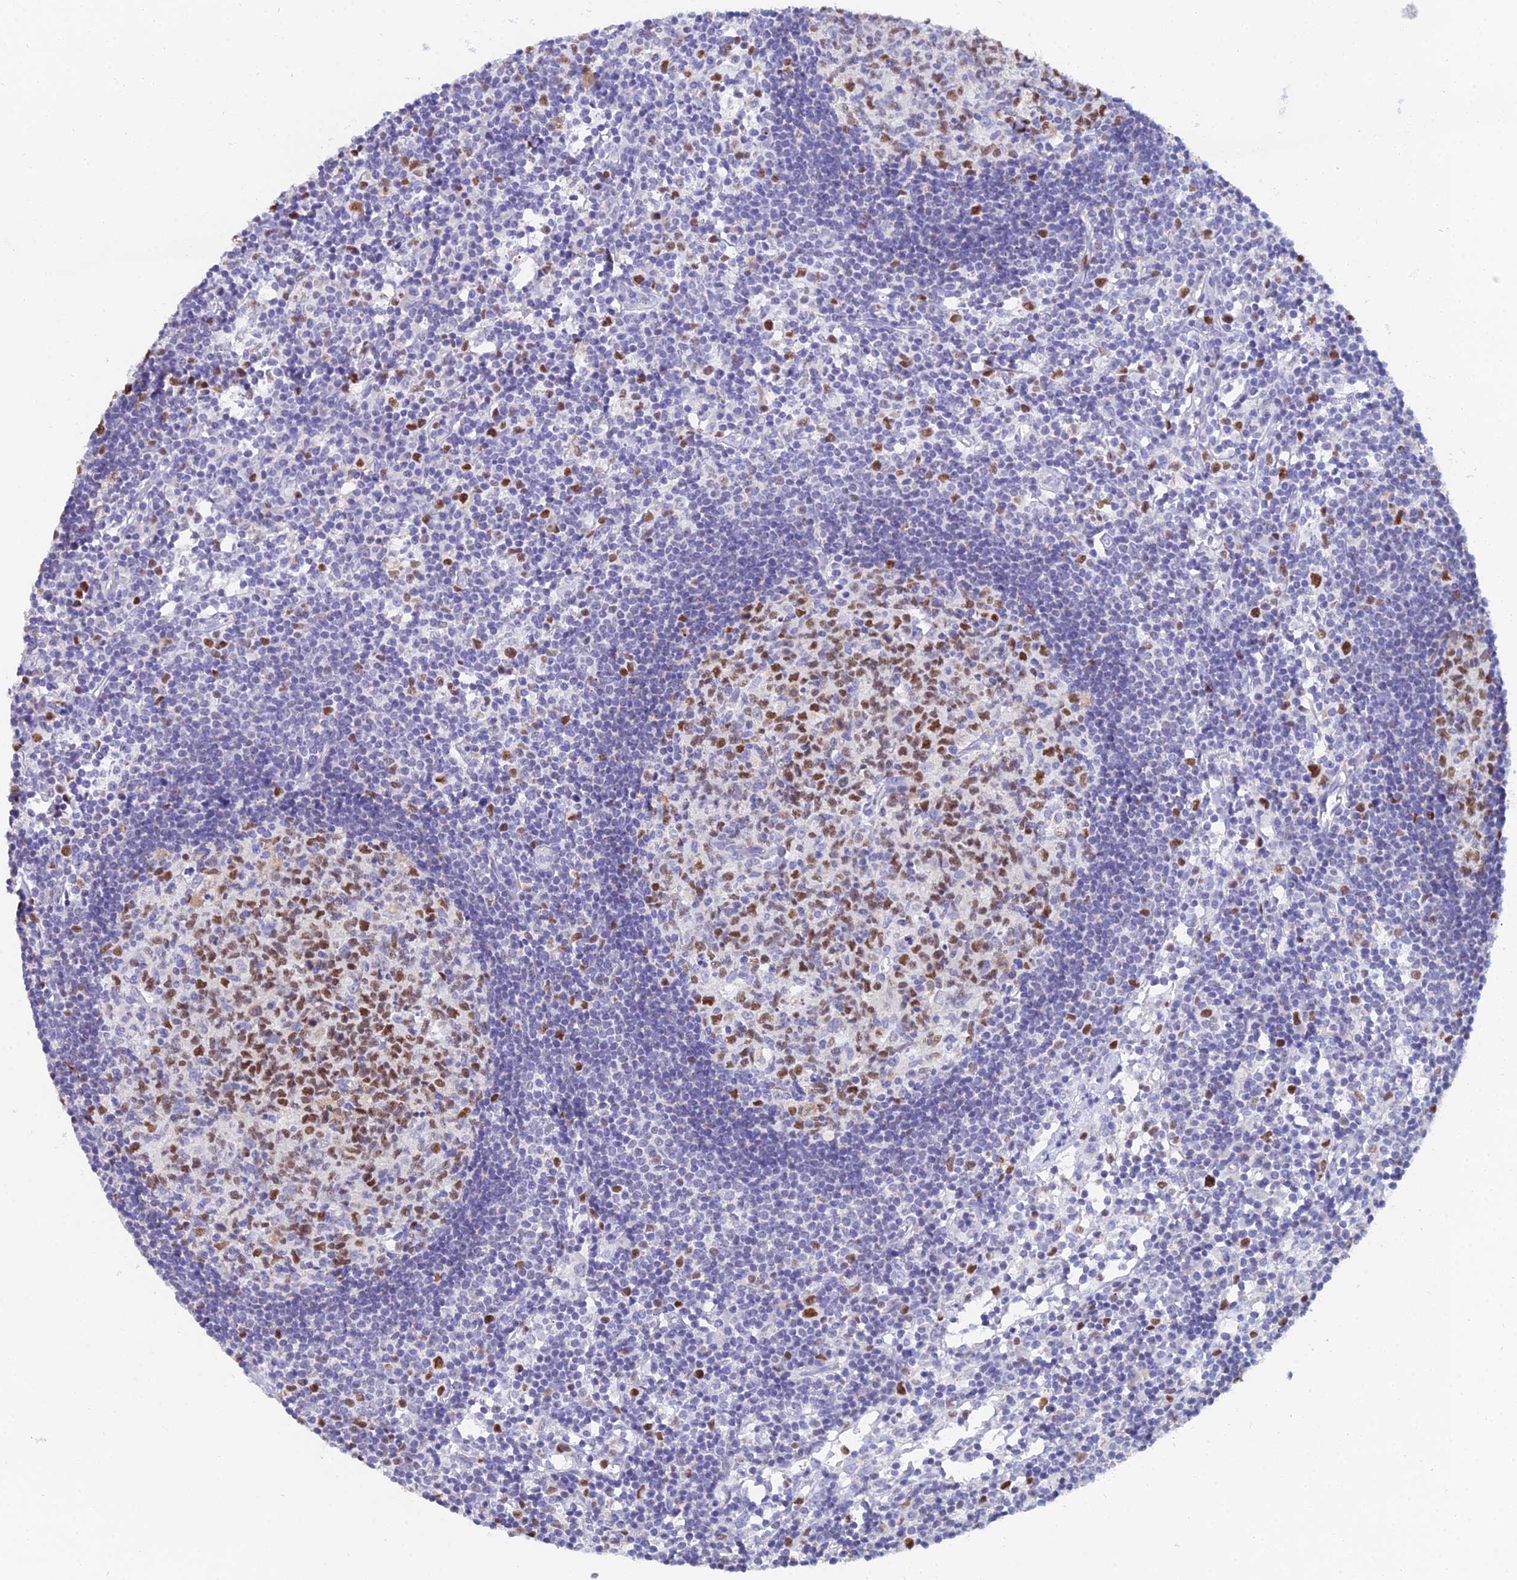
{"staining": {"intensity": "strong", "quantity": "25%-75%", "location": "nuclear"}, "tissue": "lymph node", "cell_type": "Germinal center cells", "image_type": "normal", "snomed": [{"axis": "morphology", "description": "Normal tissue, NOS"}, {"axis": "topography", "description": "Lymph node"}], "caption": "A high amount of strong nuclear staining is seen in about 25%-75% of germinal center cells in benign lymph node.", "gene": "MCM2", "patient": {"sex": "female", "age": 55}}